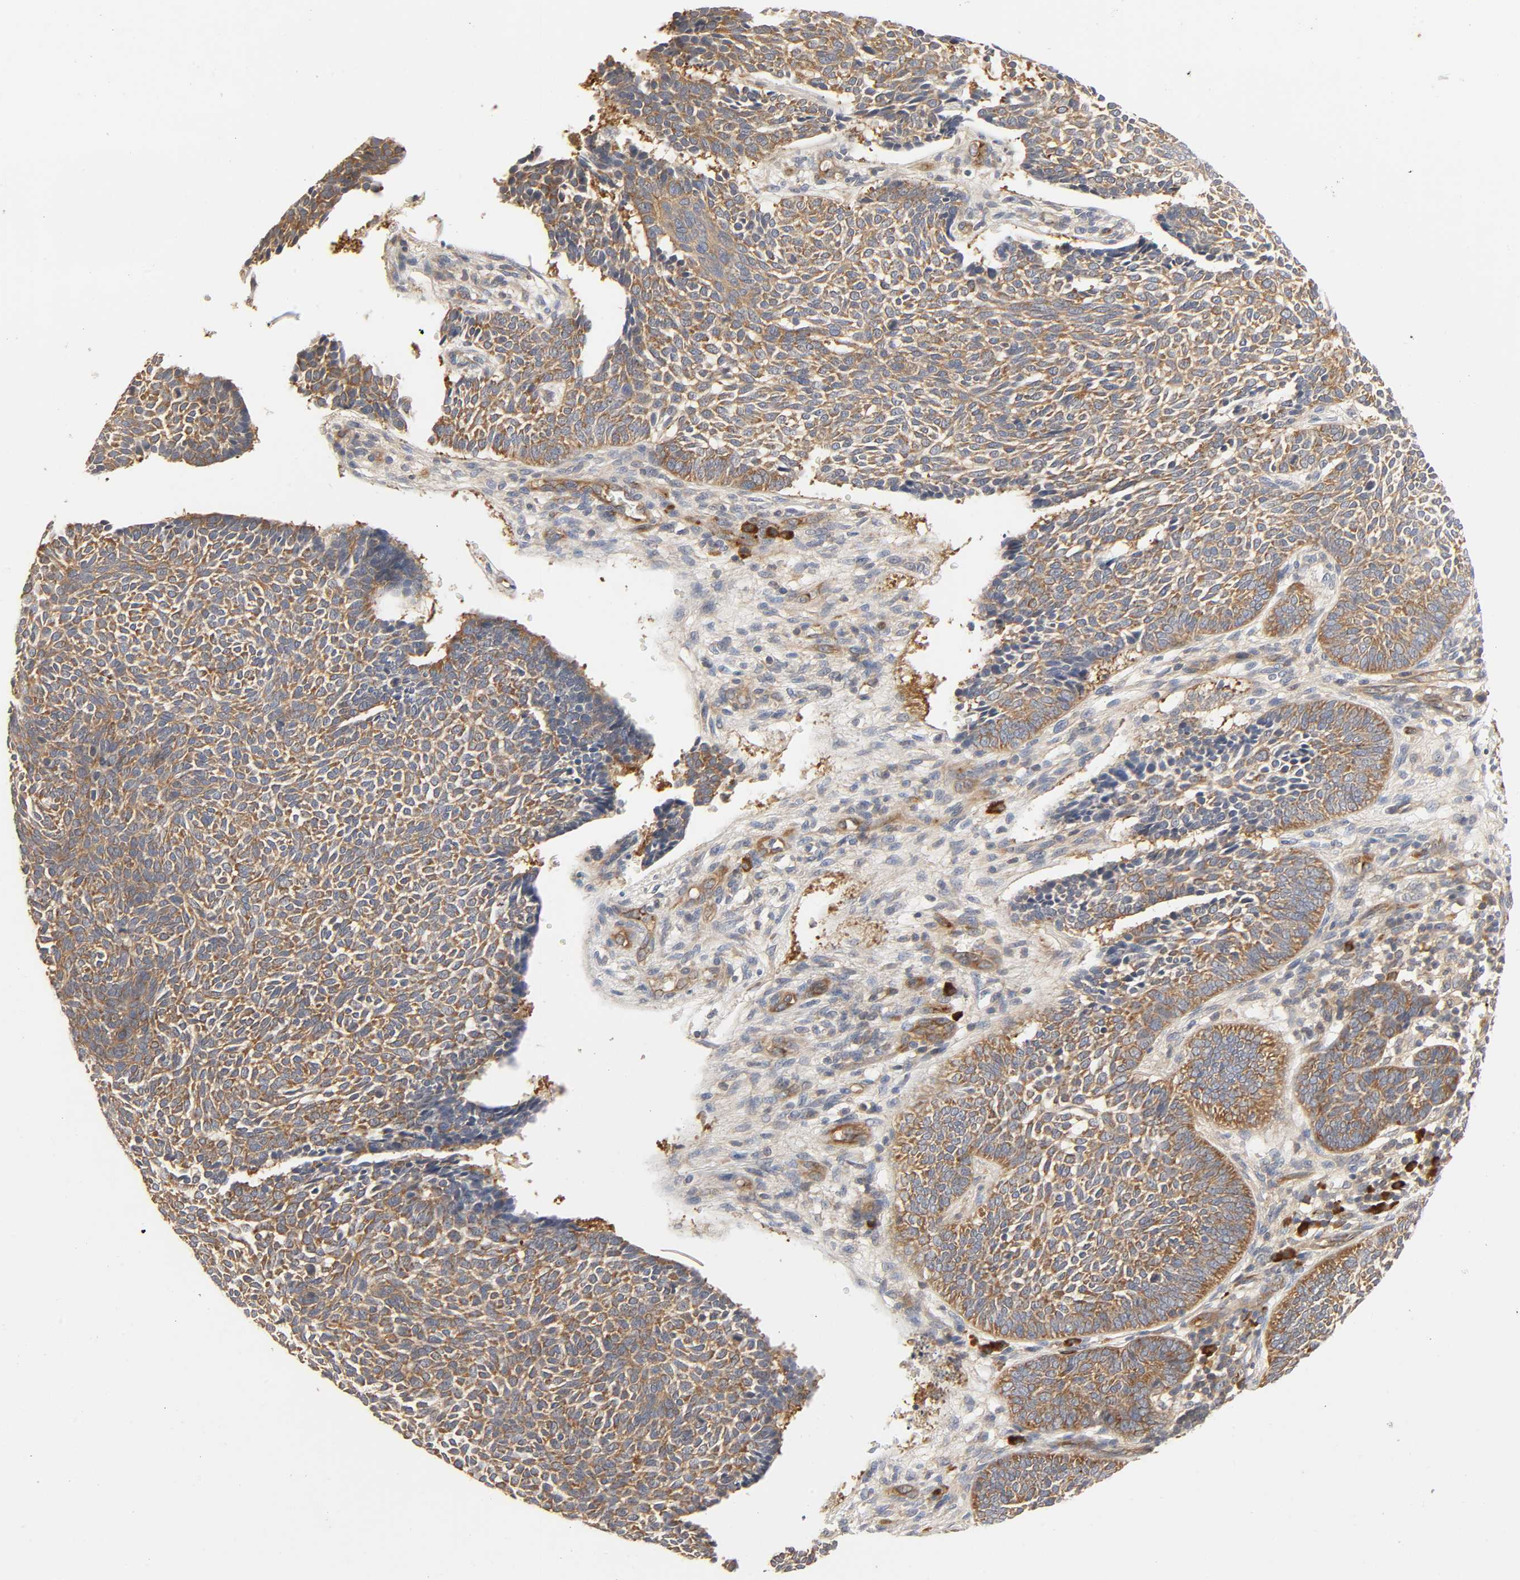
{"staining": {"intensity": "moderate", "quantity": ">75%", "location": "cytoplasmic/membranous"}, "tissue": "skin cancer", "cell_type": "Tumor cells", "image_type": "cancer", "snomed": [{"axis": "morphology", "description": "Normal tissue, NOS"}, {"axis": "morphology", "description": "Basal cell carcinoma"}, {"axis": "topography", "description": "Skin"}], "caption": "Immunohistochemistry image of neoplastic tissue: skin basal cell carcinoma stained using IHC displays medium levels of moderate protein expression localized specifically in the cytoplasmic/membranous of tumor cells, appearing as a cytoplasmic/membranous brown color.", "gene": "SCHIP1", "patient": {"sex": "male", "age": 87}}